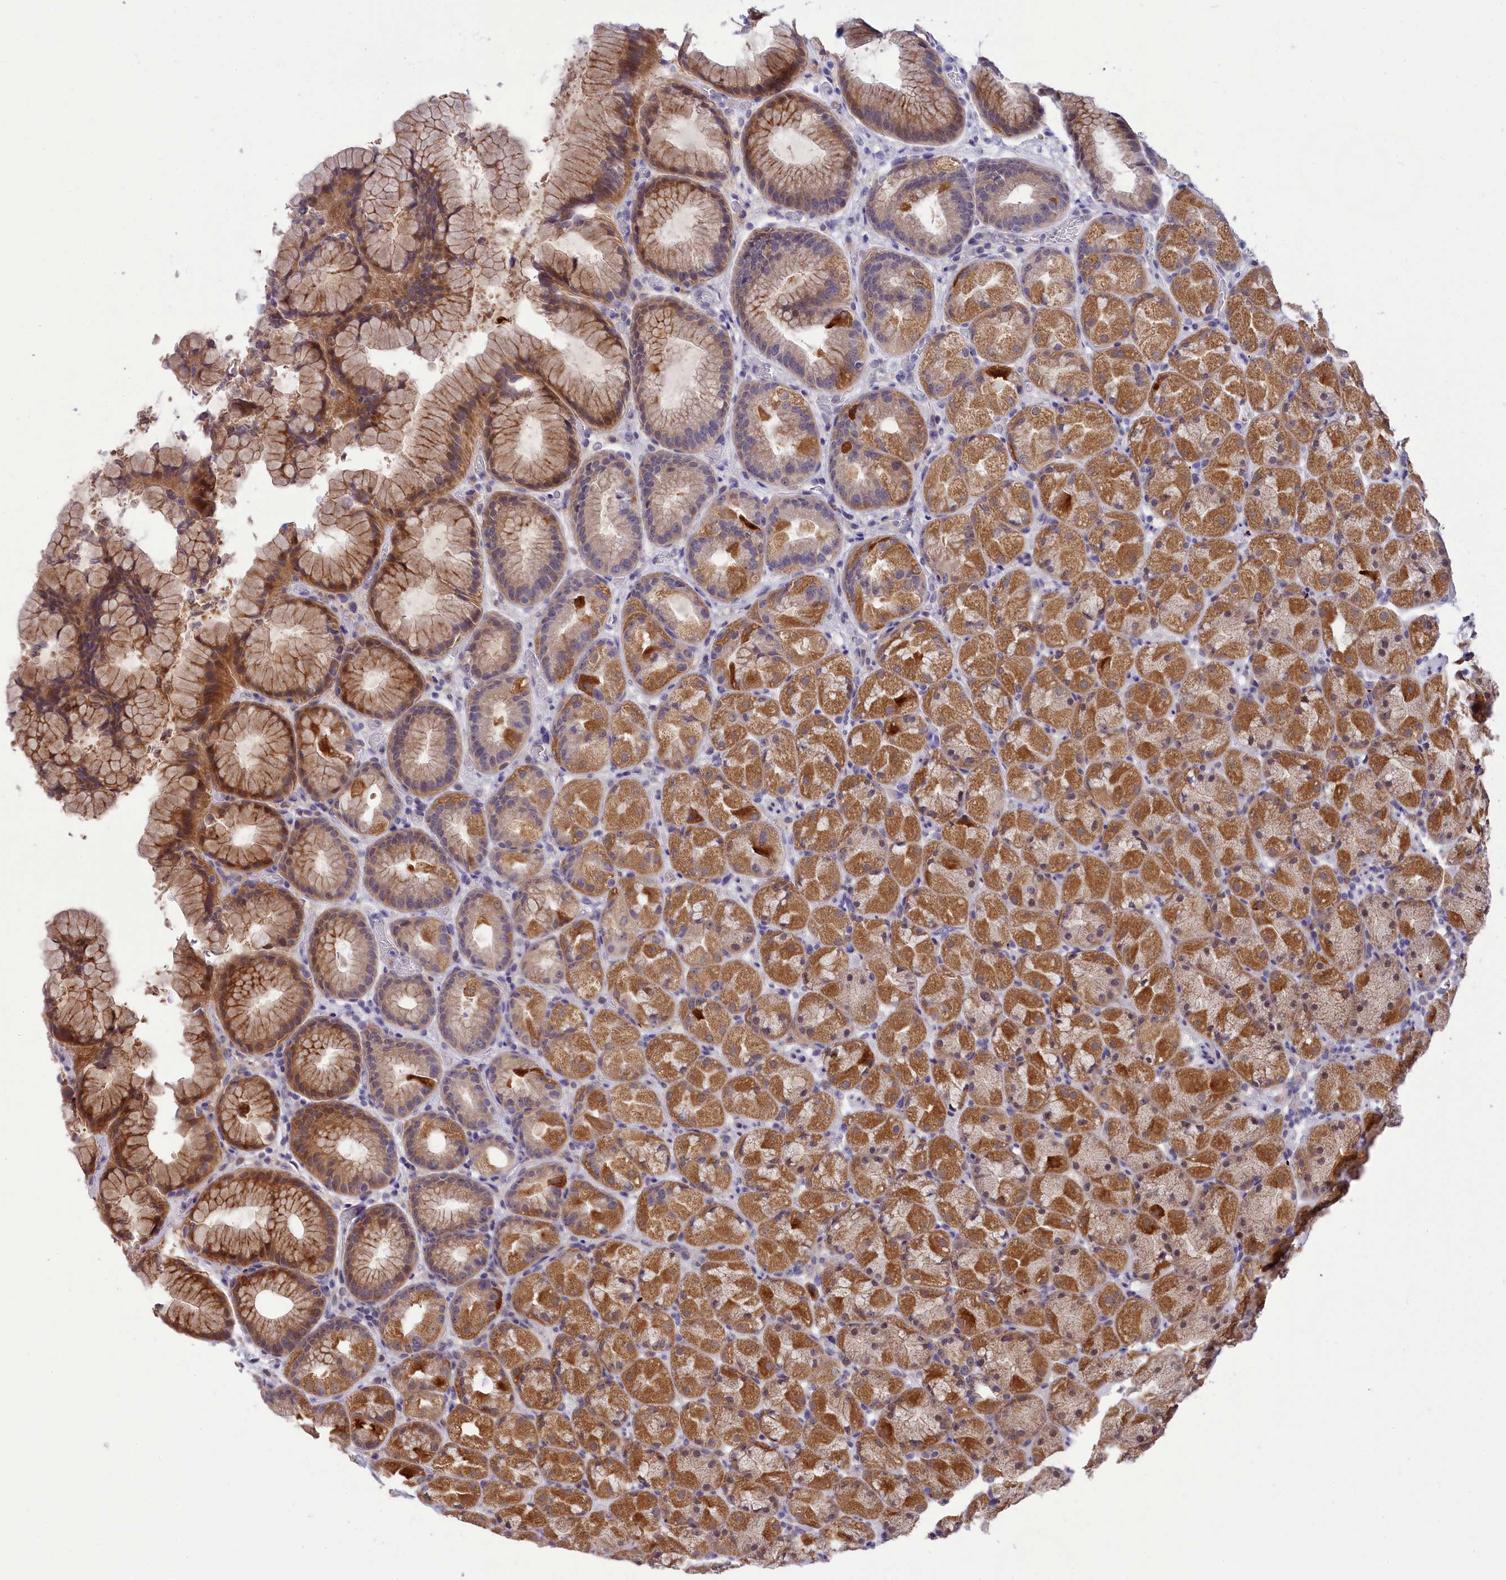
{"staining": {"intensity": "moderate", "quantity": ">75%", "location": "cytoplasmic/membranous"}, "tissue": "stomach", "cell_type": "Glandular cells", "image_type": "normal", "snomed": [{"axis": "morphology", "description": "Normal tissue, NOS"}, {"axis": "topography", "description": "Stomach, upper"}, {"axis": "topography", "description": "Stomach"}], "caption": "Stomach stained for a protein shows moderate cytoplasmic/membranous positivity in glandular cells. Nuclei are stained in blue.", "gene": "KCTD14", "patient": {"sex": "male", "age": 48}}